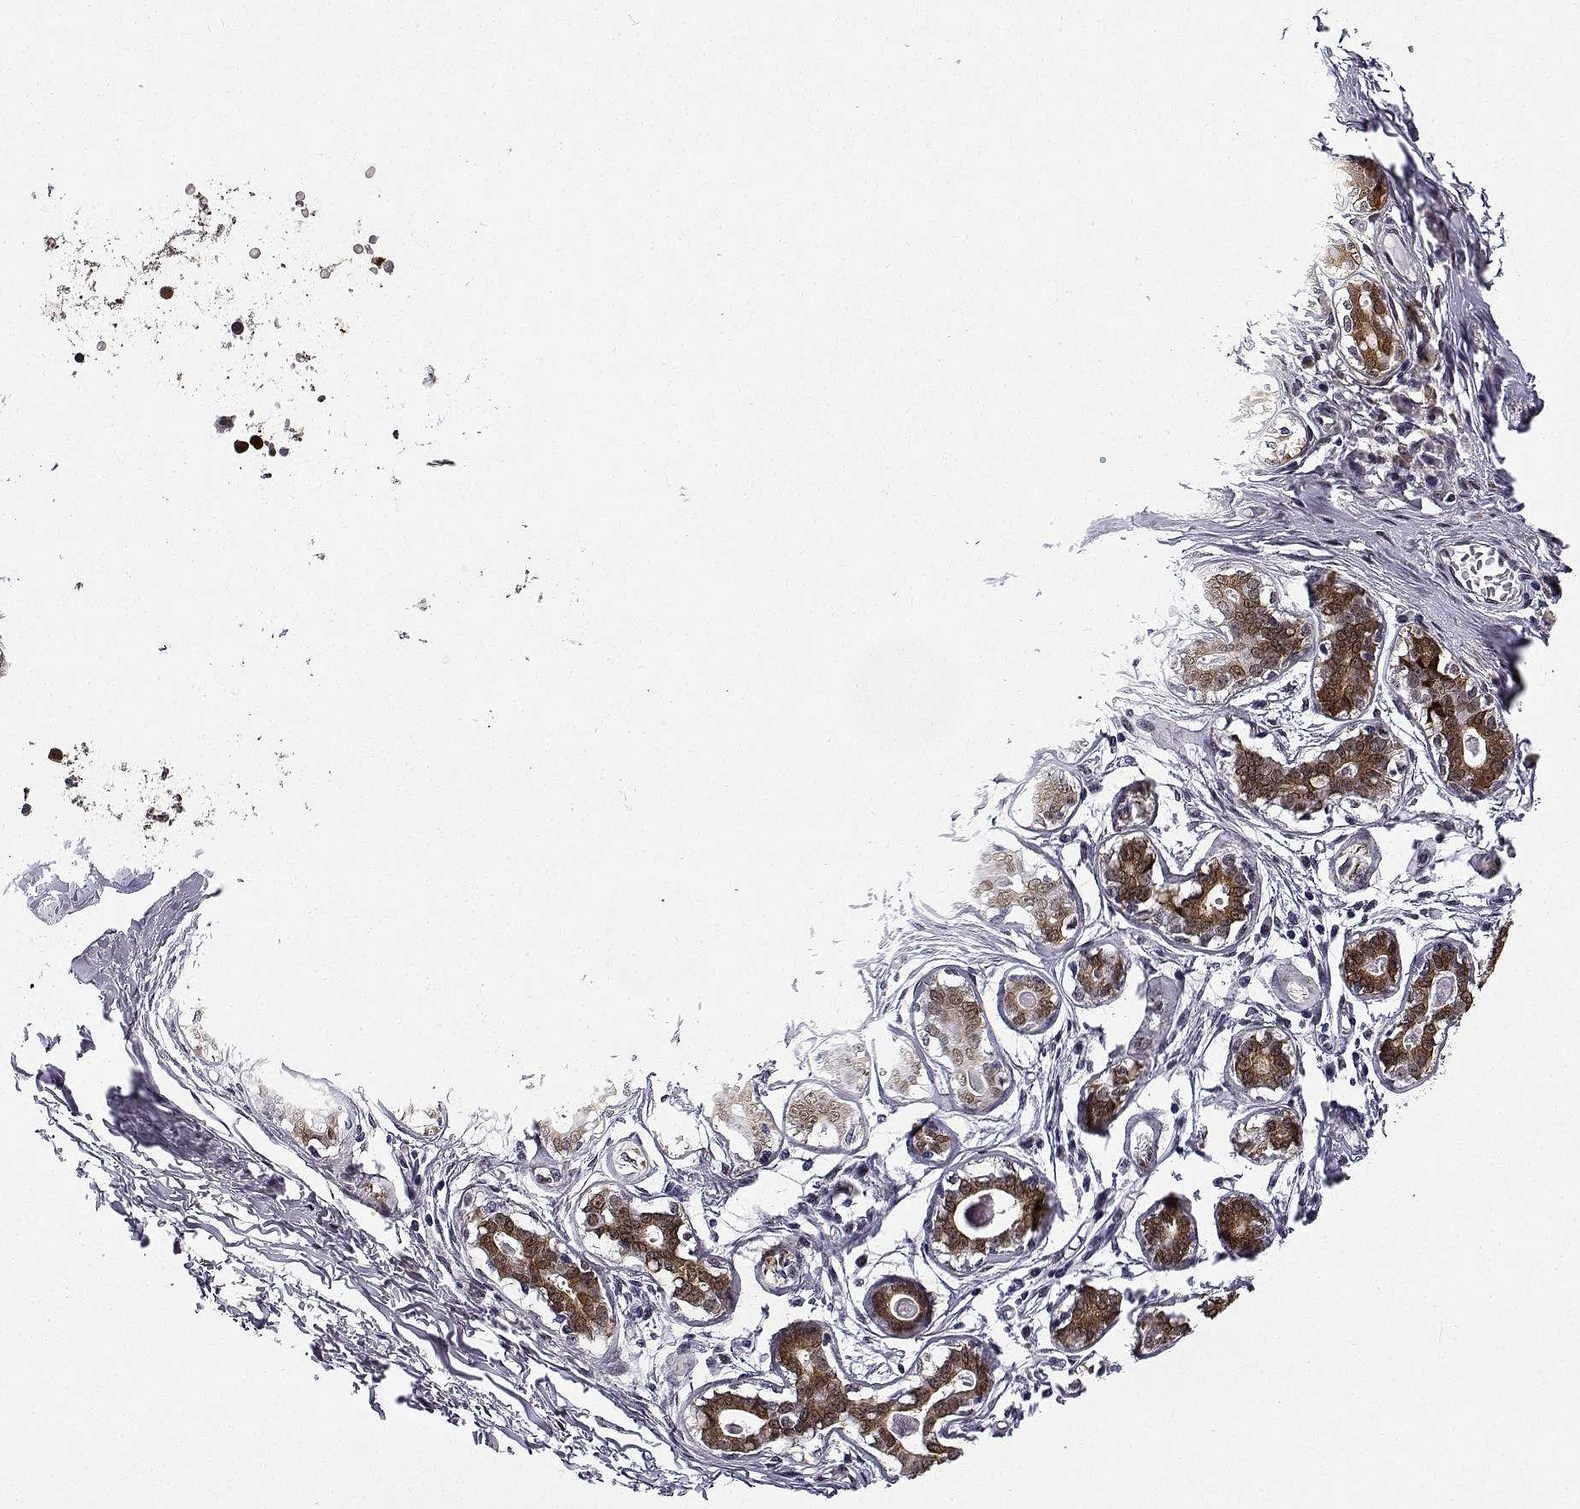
{"staining": {"intensity": "moderate", "quantity": ">75%", "location": "cytoplasmic/membranous,nuclear"}, "tissue": "breast", "cell_type": "Adipocytes", "image_type": "normal", "snomed": [{"axis": "morphology", "description": "Normal tissue, NOS"}, {"axis": "topography", "description": "Skin"}, {"axis": "topography", "description": "Breast"}], "caption": "An immunohistochemistry micrograph of normal tissue is shown. Protein staining in brown labels moderate cytoplasmic/membranous,nuclear positivity in breast within adipocytes. (brown staining indicates protein expression, while blue staining denotes nuclei).", "gene": "PHGDH", "patient": {"sex": "female", "age": 43}}